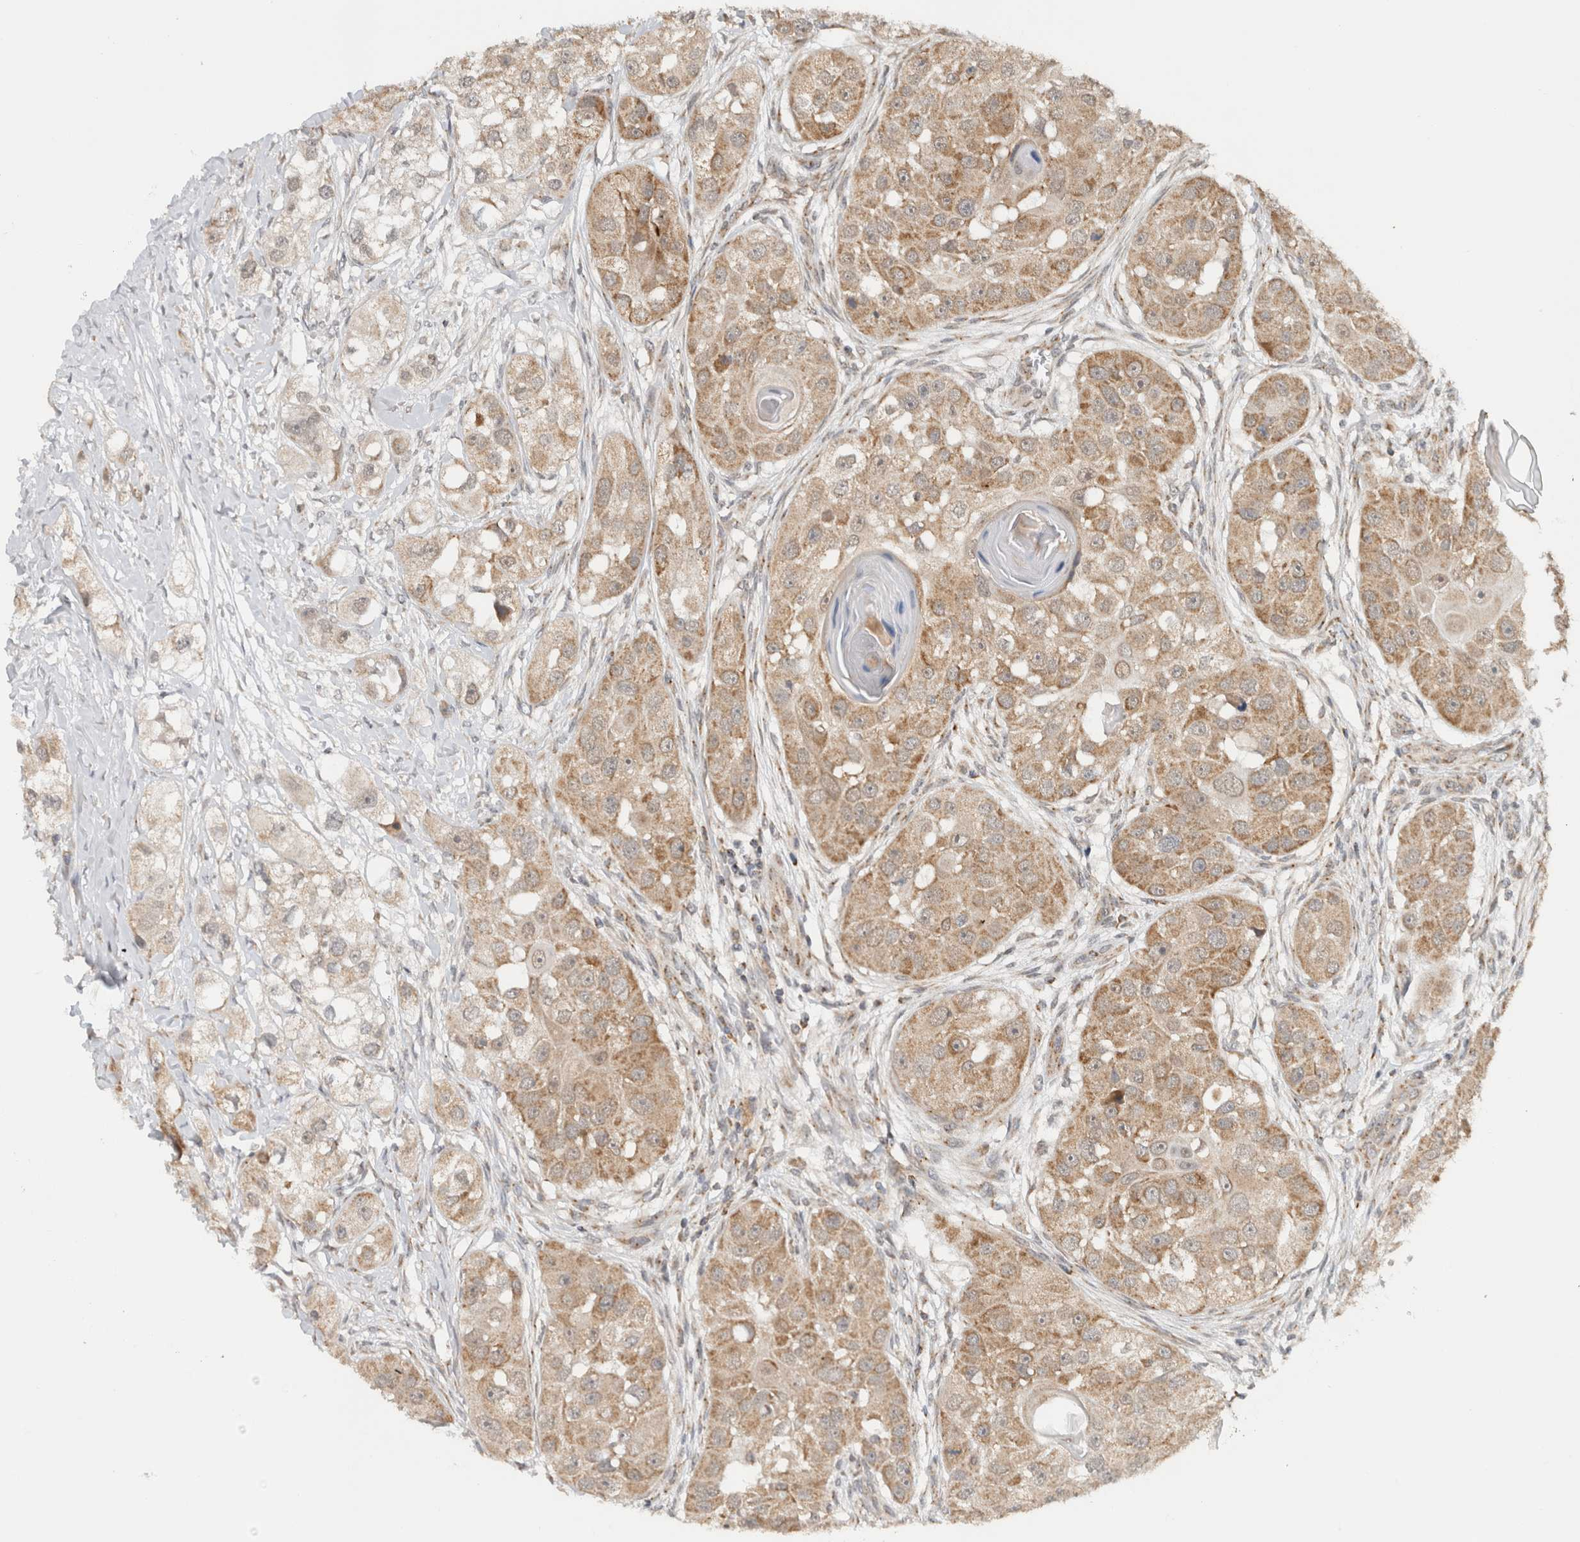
{"staining": {"intensity": "moderate", "quantity": ">75%", "location": "cytoplasmic/membranous"}, "tissue": "head and neck cancer", "cell_type": "Tumor cells", "image_type": "cancer", "snomed": [{"axis": "morphology", "description": "Normal tissue, NOS"}, {"axis": "morphology", "description": "Squamous cell carcinoma, NOS"}, {"axis": "topography", "description": "Skeletal muscle"}, {"axis": "topography", "description": "Head-Neck"}], "caption": "Human head and neck cancer (squamous cell carcinoma) stained for a protein (brown) reveals moderate cytoplasmic/membranous positive staining in approximately >75% of tumor cells.", "gene": "CMC2", "patient": {"sex": "male", "age": 51}}